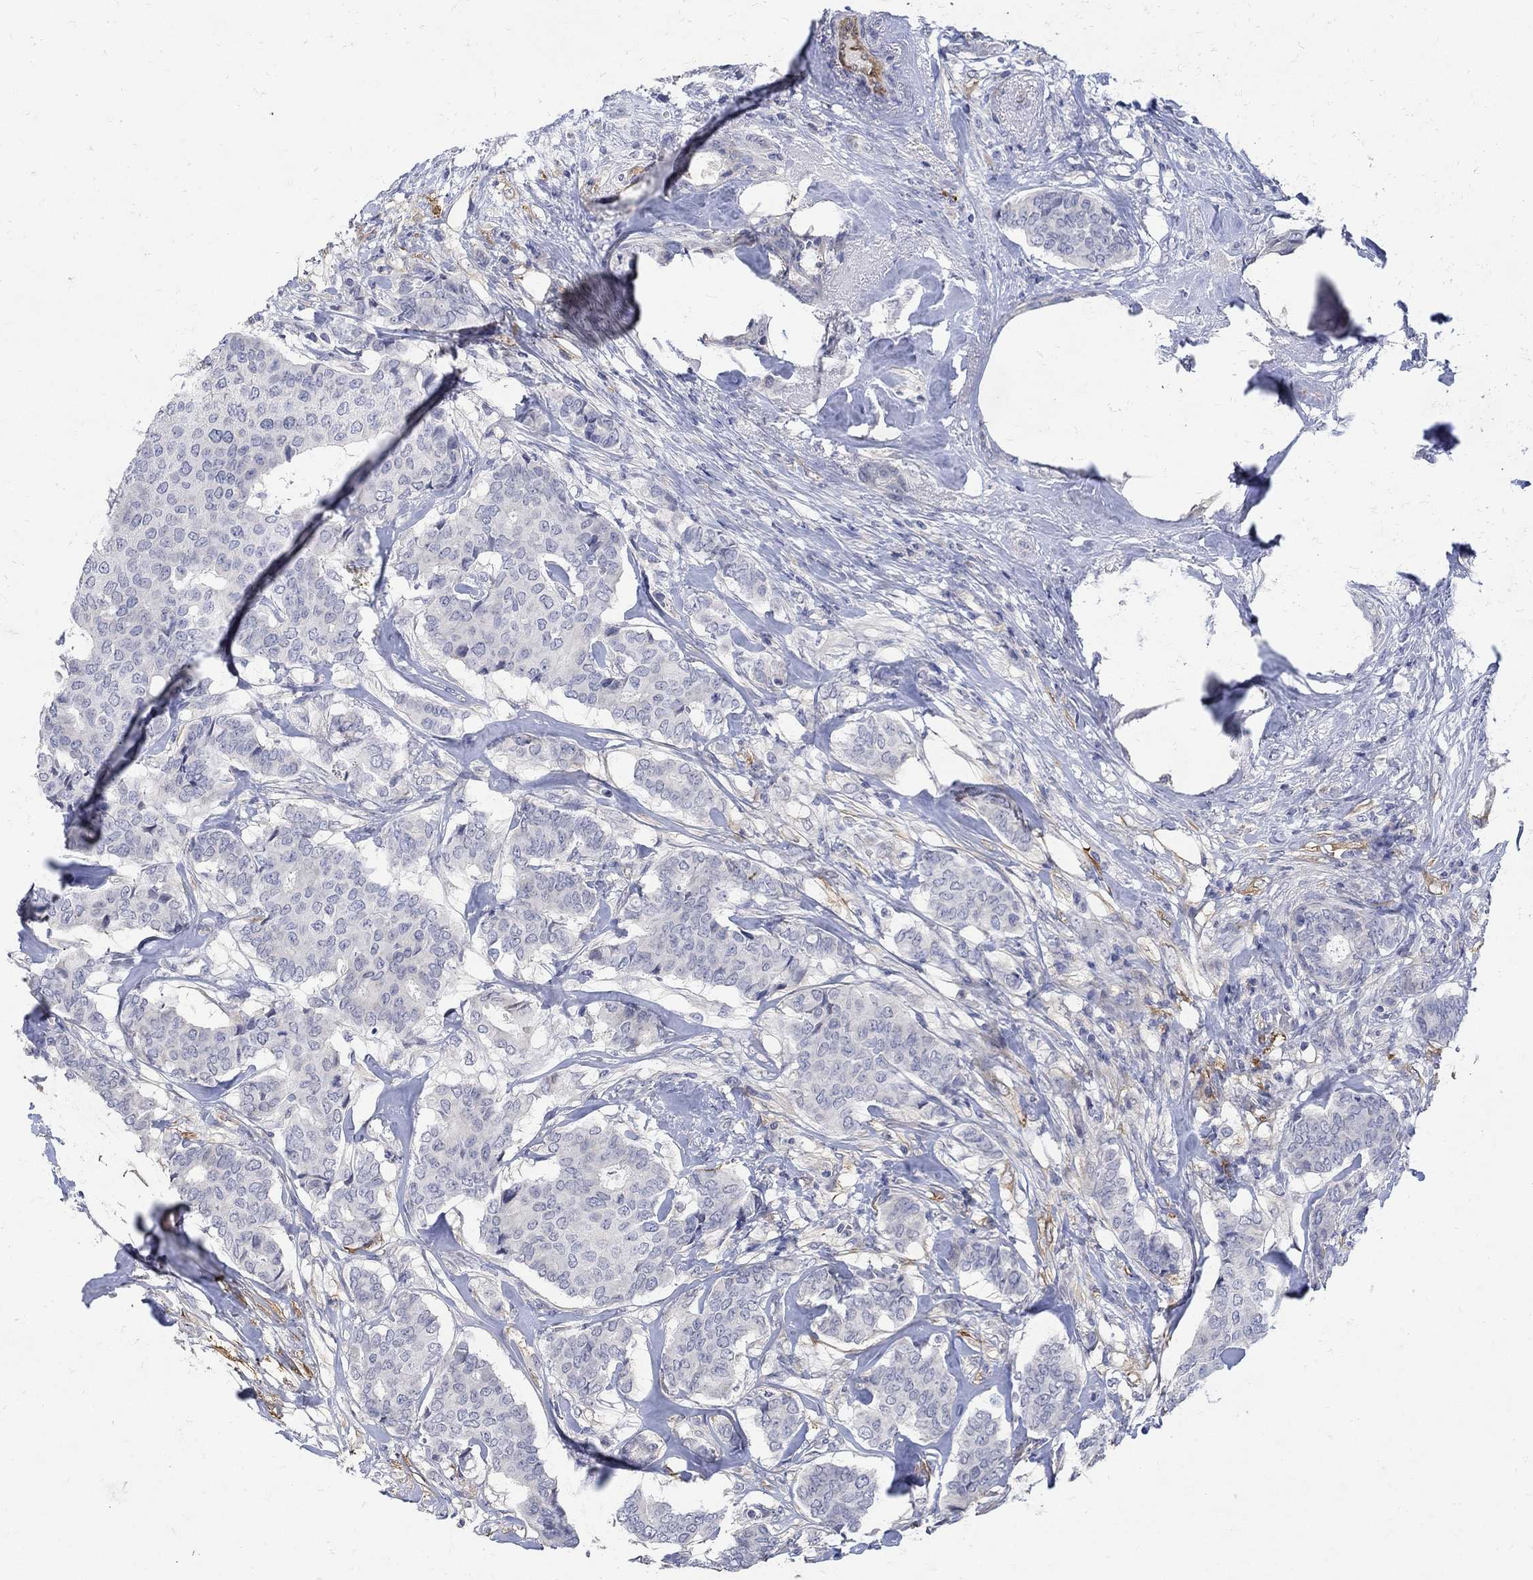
{"staining": {"intensity": "negative", "quantity": "none", "location": "none"}, "tissue": "breast cancer", "cell_type": "Tumor cells", "image_type": "cancer", "snomed": [{"axis": "morphology", "description": "Duct carcinoma"}, {"axis": "topography", "description": "Breast"}], "caption": "The IHC micrograph has no significant expression in tumor cells of intraductal carcinoma (breast) tissue.", "gene": "TGM2", "patient": {"sex": "female", "age": 75}}